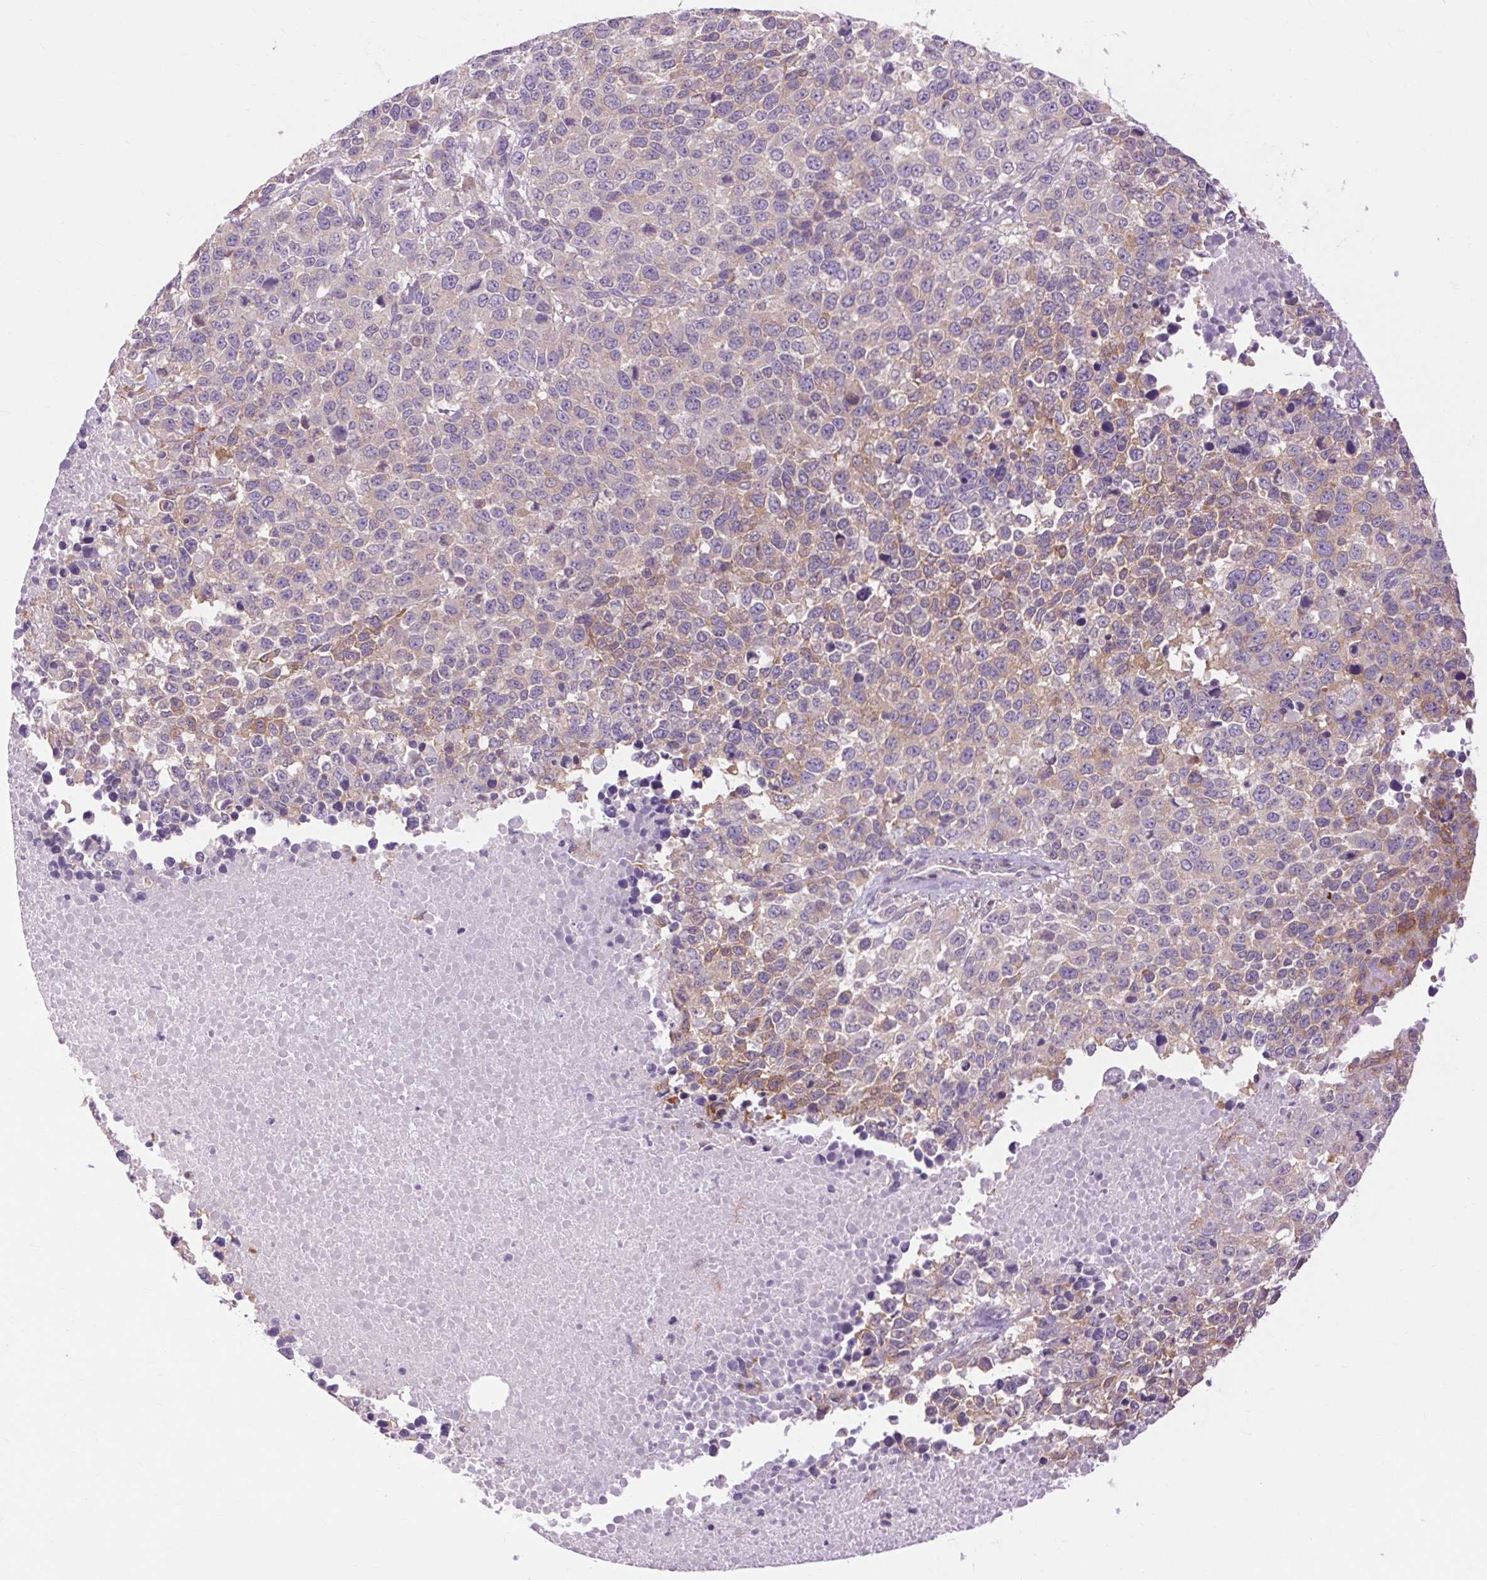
{"staining": {"intensity": "weak", "quantity": "<25%", "location": "cytoplasmic/membranous"}, "tissue": "melanoma", "cell_type": "Tumor cells", "image_type": "cancer", "snomed": [{"axis": "morphology", "description": "Malignant melanoma, Metastatic site"}, {"axis": "topography", "description": "Skin"}], "caption": "Immunohistochemistry photomicrograph of malignant melanoma (metastatic site) stained for a protein (brown), which exhibits no expression in tumor cells.", "gene": "SOWAHC", "patient": {"sex": "male", "age": 84}}